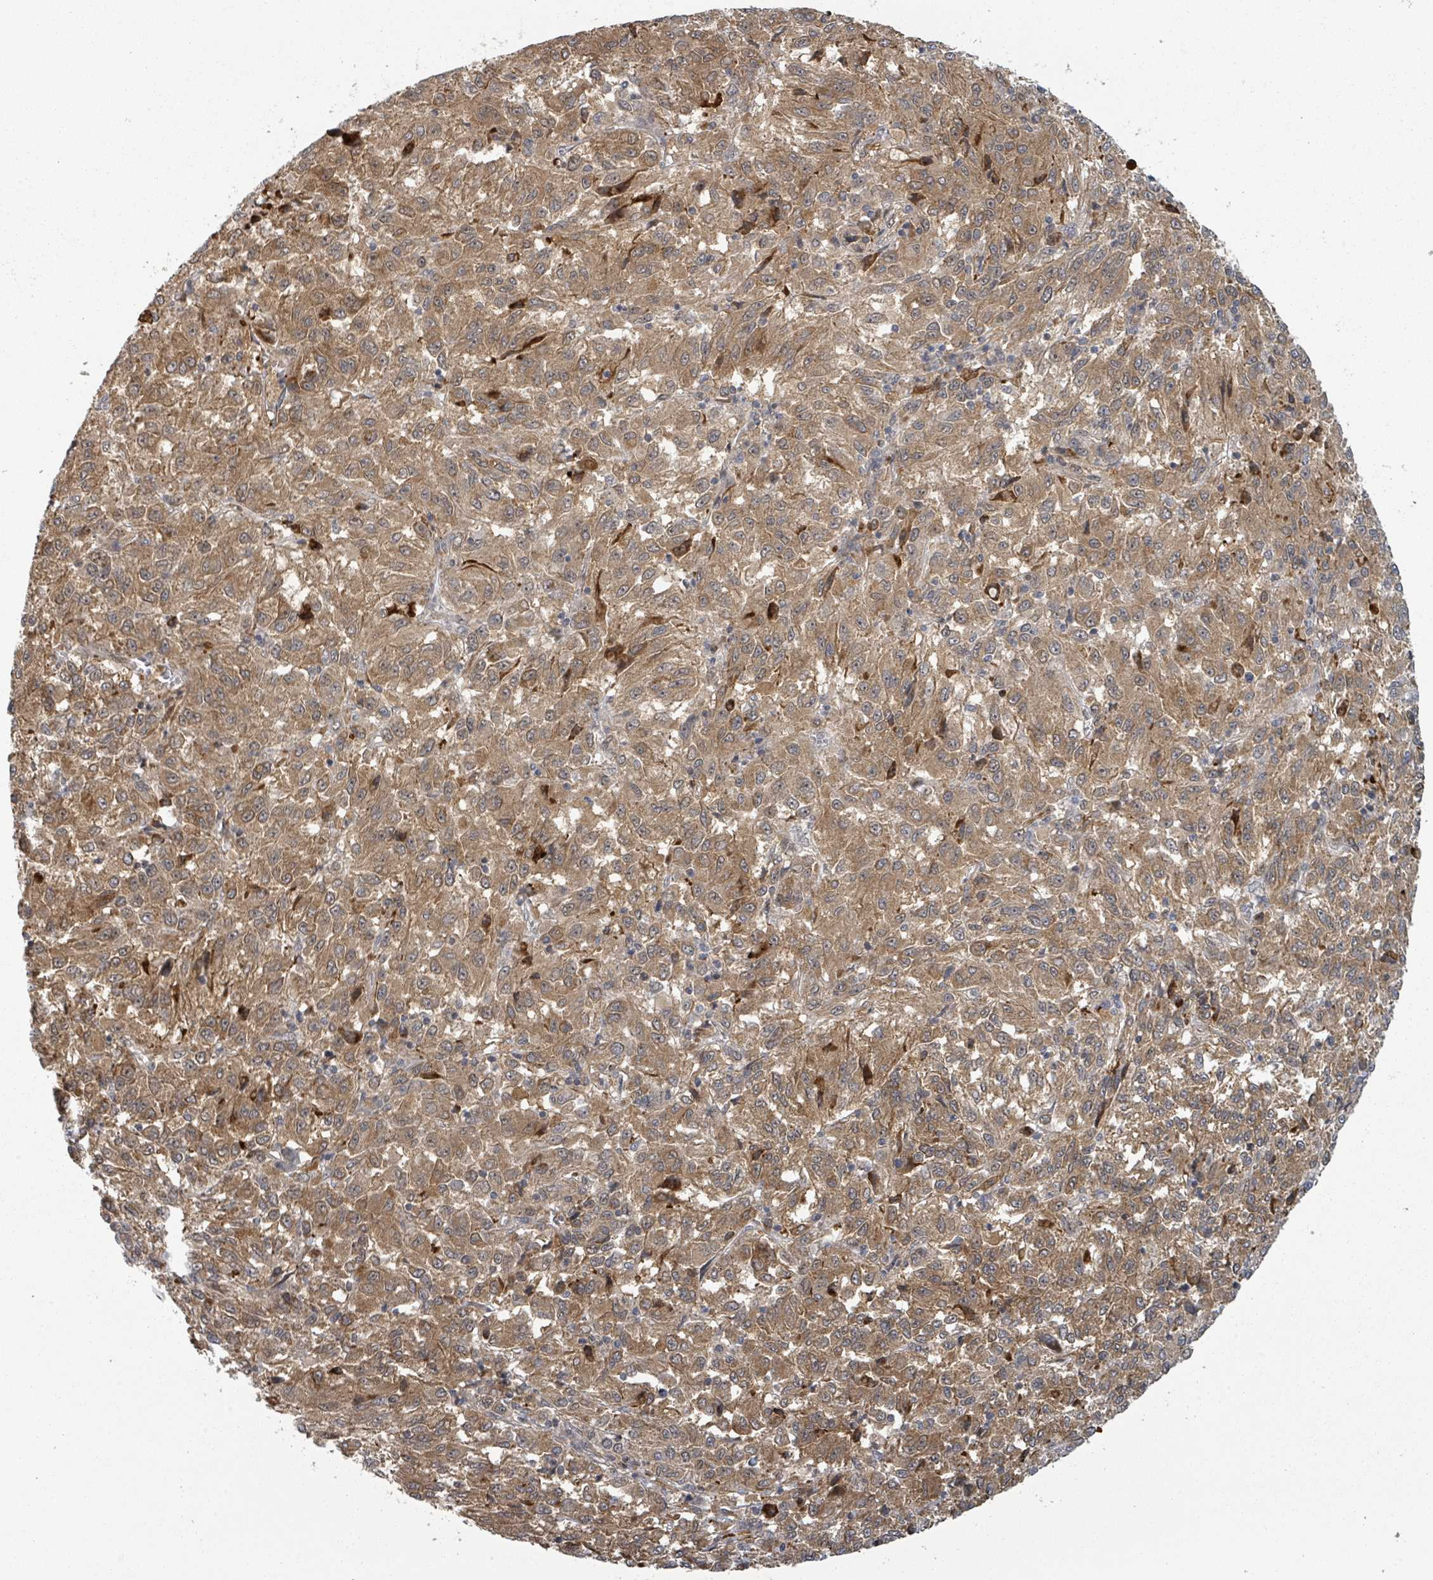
{"staining": {"intensity": "moderate", "quantity": ">75%", "location": "cytoplasmic/membranous"}, "tissue": "melanoma", "cell_type": "Tumor cells", "image_type": "cancer", "snomed": [{"axis": "morphology", "description": "Malignant melanoma, Metastatic site"}, {"axis": "topography", "description": "Lung"}], "caption": "This is an image of immunohistochemistry staining of melanoma, which shows moderate expression in the cytoplasmic/membranous of tumor cells.", "gene": "GTF3C1", "patient": {"sex": "male", "age": 64}}